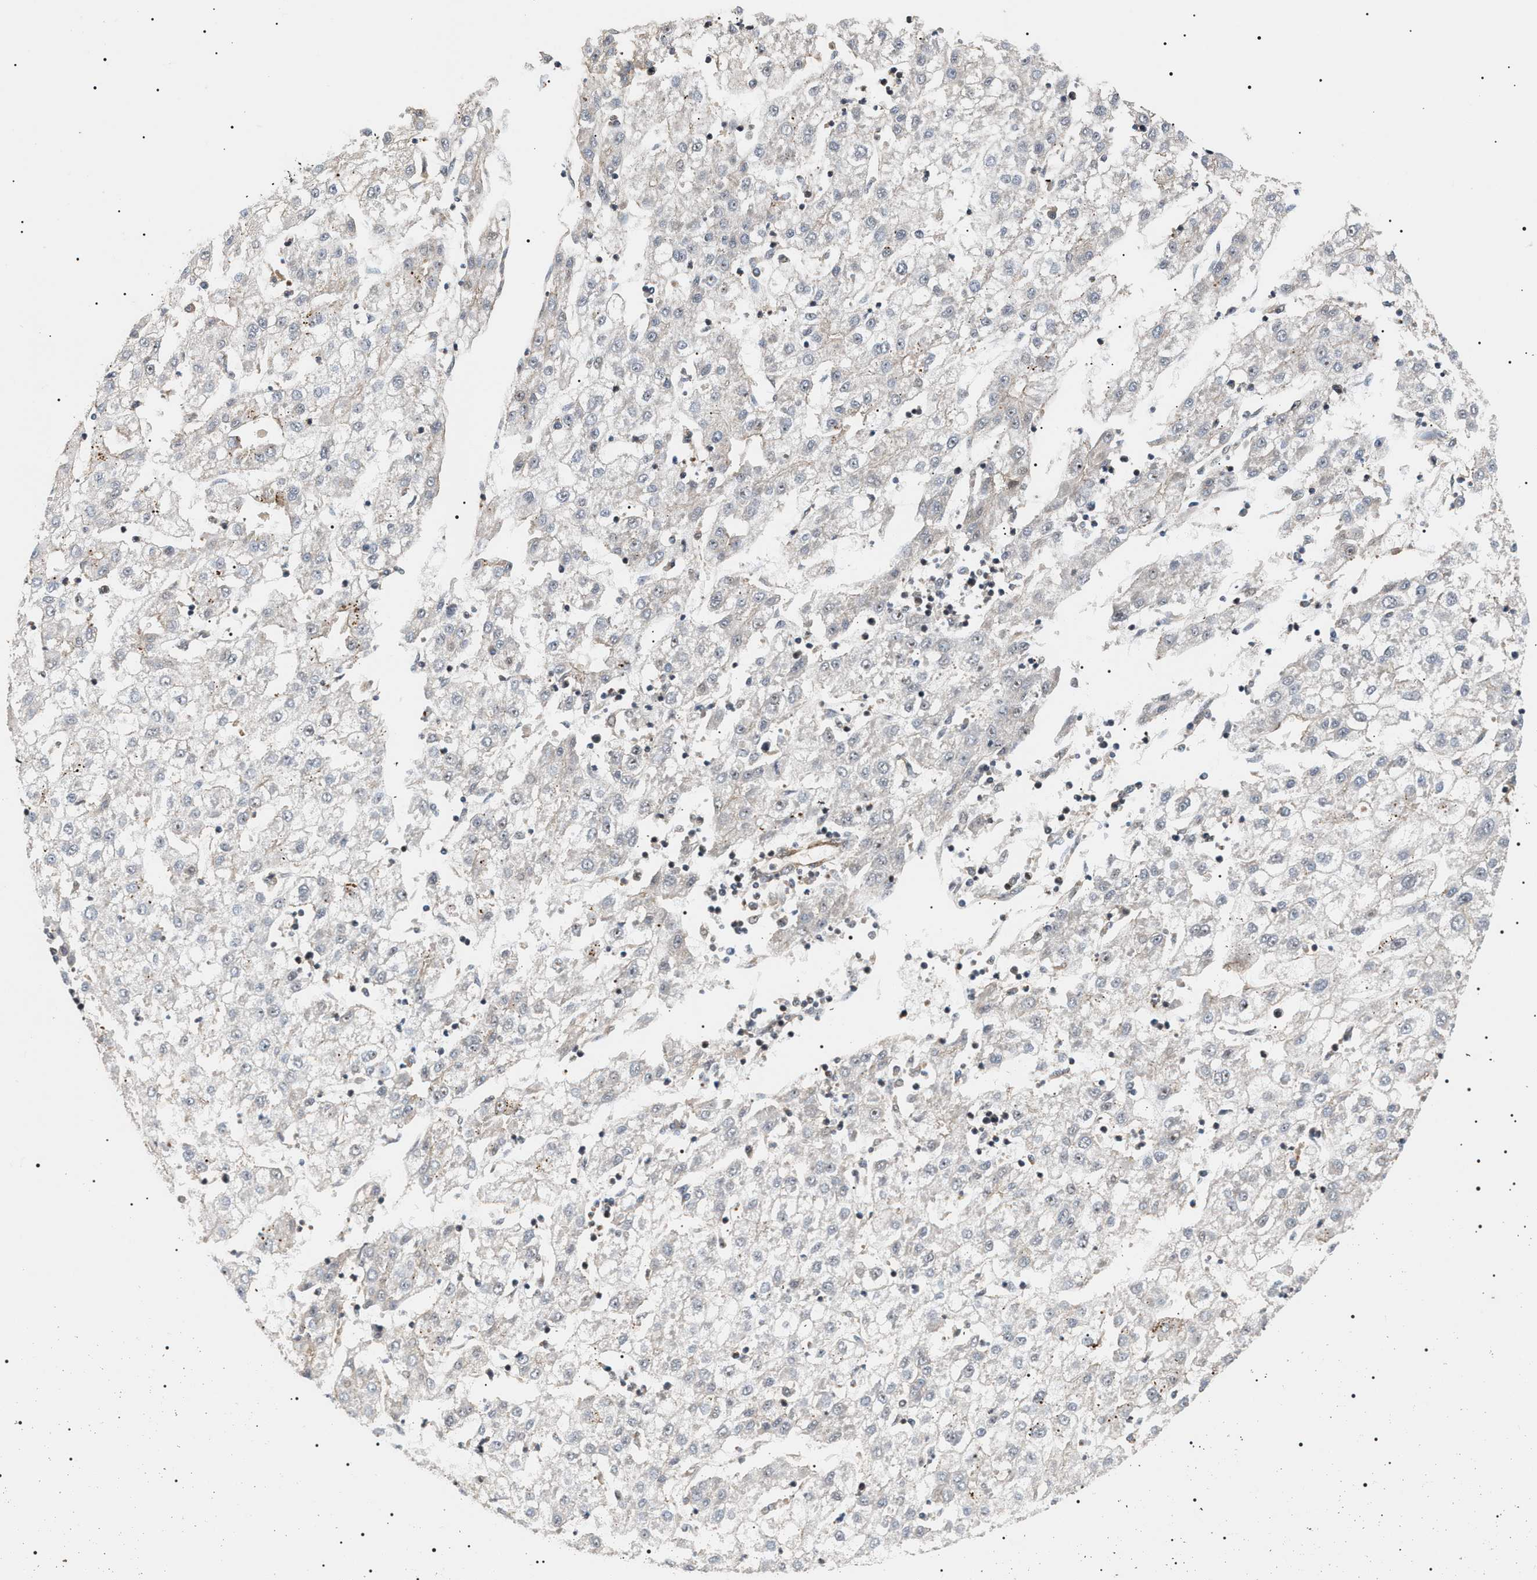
{"staining": {"intensity": "negative", "quantity": "none", "location": "none"}, "tissue": "liver cancer", "cell_type": "Tumor cells", "image_type": "cancer", "snomed": [{"axis": "morphology", "description": "Carcinoma, Hepatocellular, NOS"}, {"axis": "topography", "description": "Liver"}], "caption": "Immunohistochemistry (IHC) photomicrograph of neoplastic tissue: hepatocellular carcinoma (liver) stained with DAB displays no significant protein expression in tumor cells.", "gene": "SH3GLB2", "patient": {"sex": "male", "age": 72}}